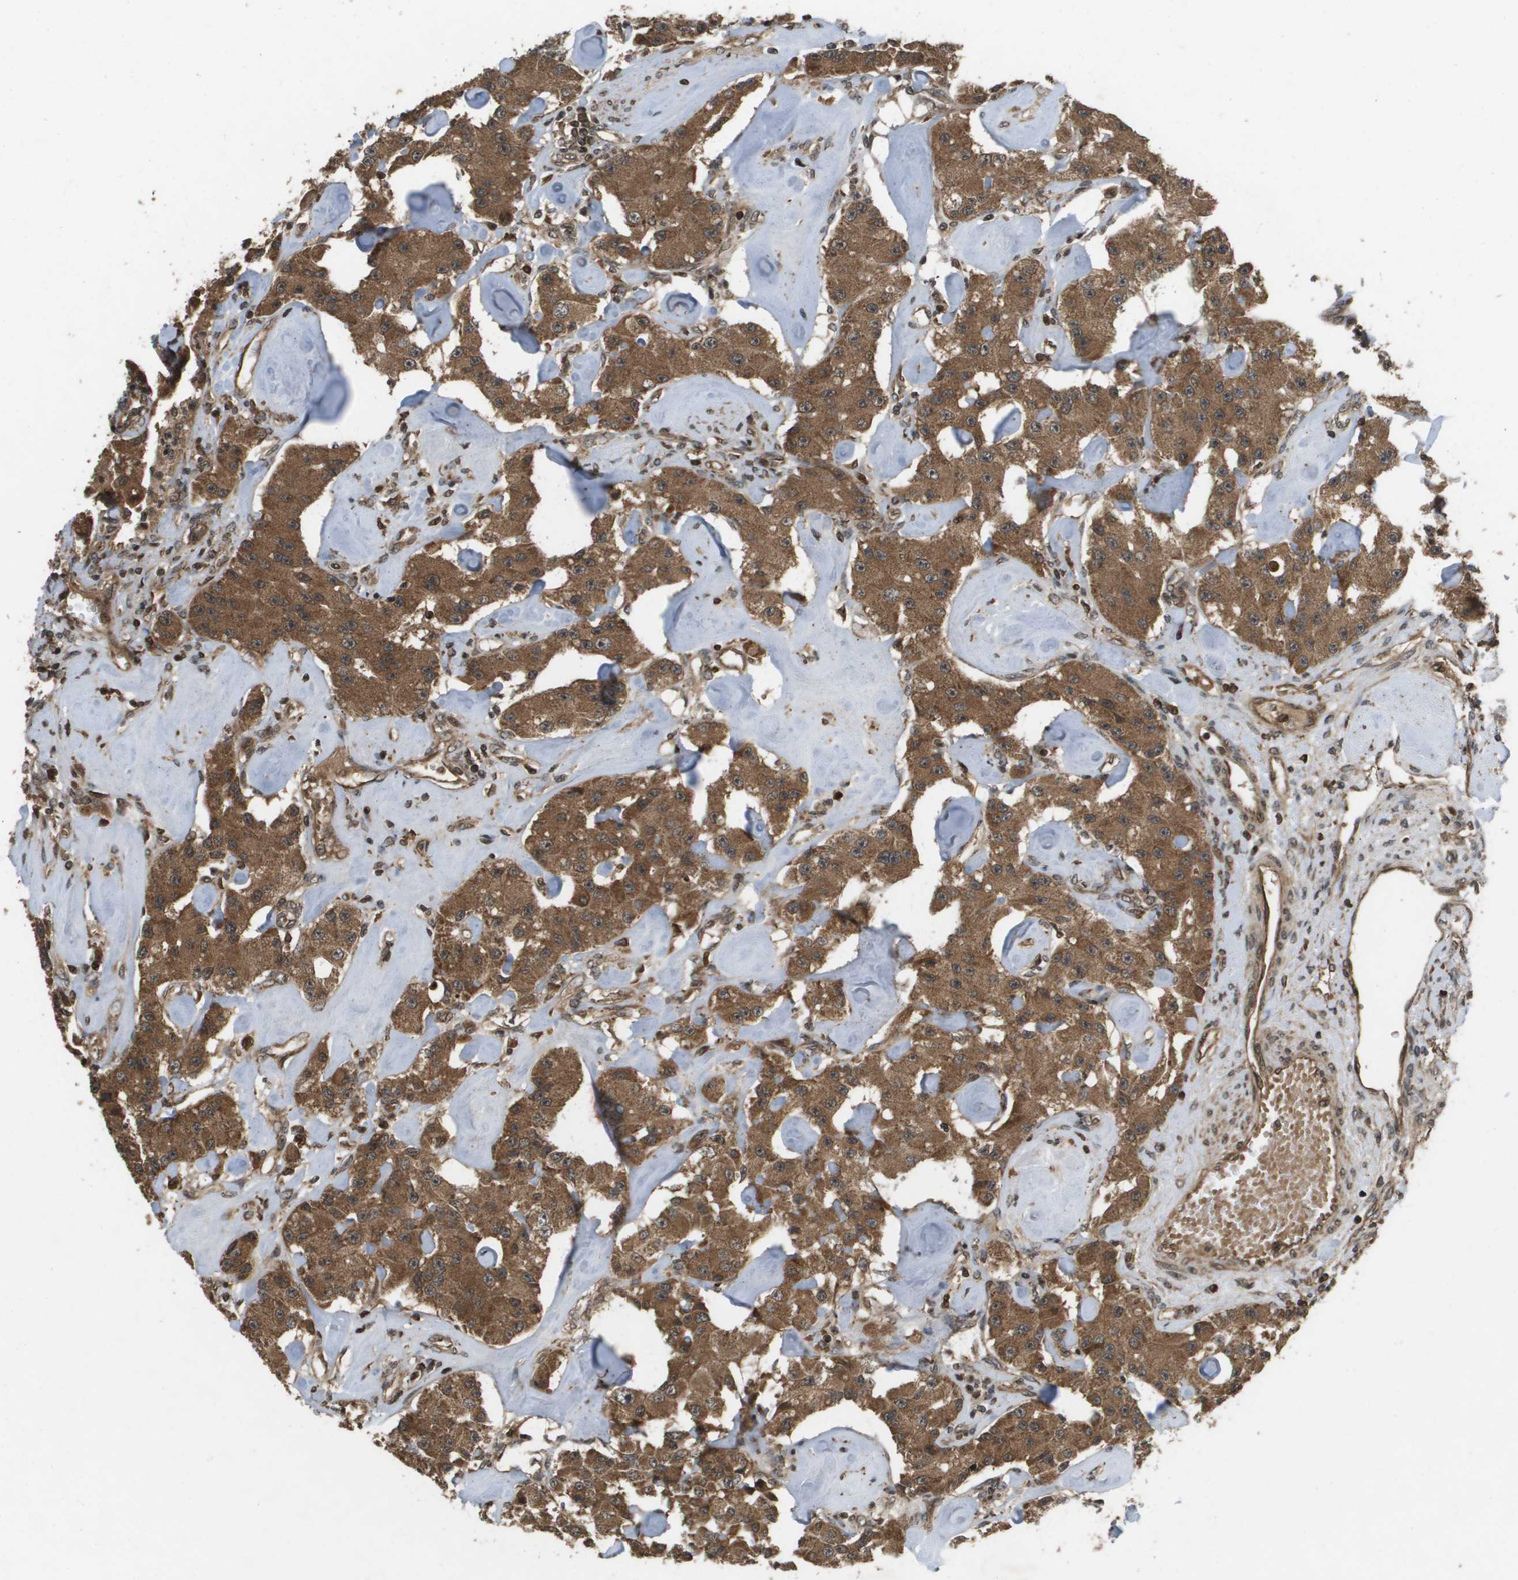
{"staining": {"intensity": "moderate", "quantity": ">75%", "location": "cytoplasmic/membranous"}, "tissue": "carcinoid", "cell_type": "Tumor cells", "image_type": "cancer", "snomed": [{"axis": "morphology", "description": "Carcinoid, malignant, NOS"}, {"axis": "topography", "description": "Pancreas"}], "caption": "There is medium levels of moderate cytoplasmic/membranous expression in tumor cells of carcinoid (malignant), as demonstrated by immunohistochemical staining (brown color).", "gene": "KIF11", "patient": {"sex": "male", "age": 41}}